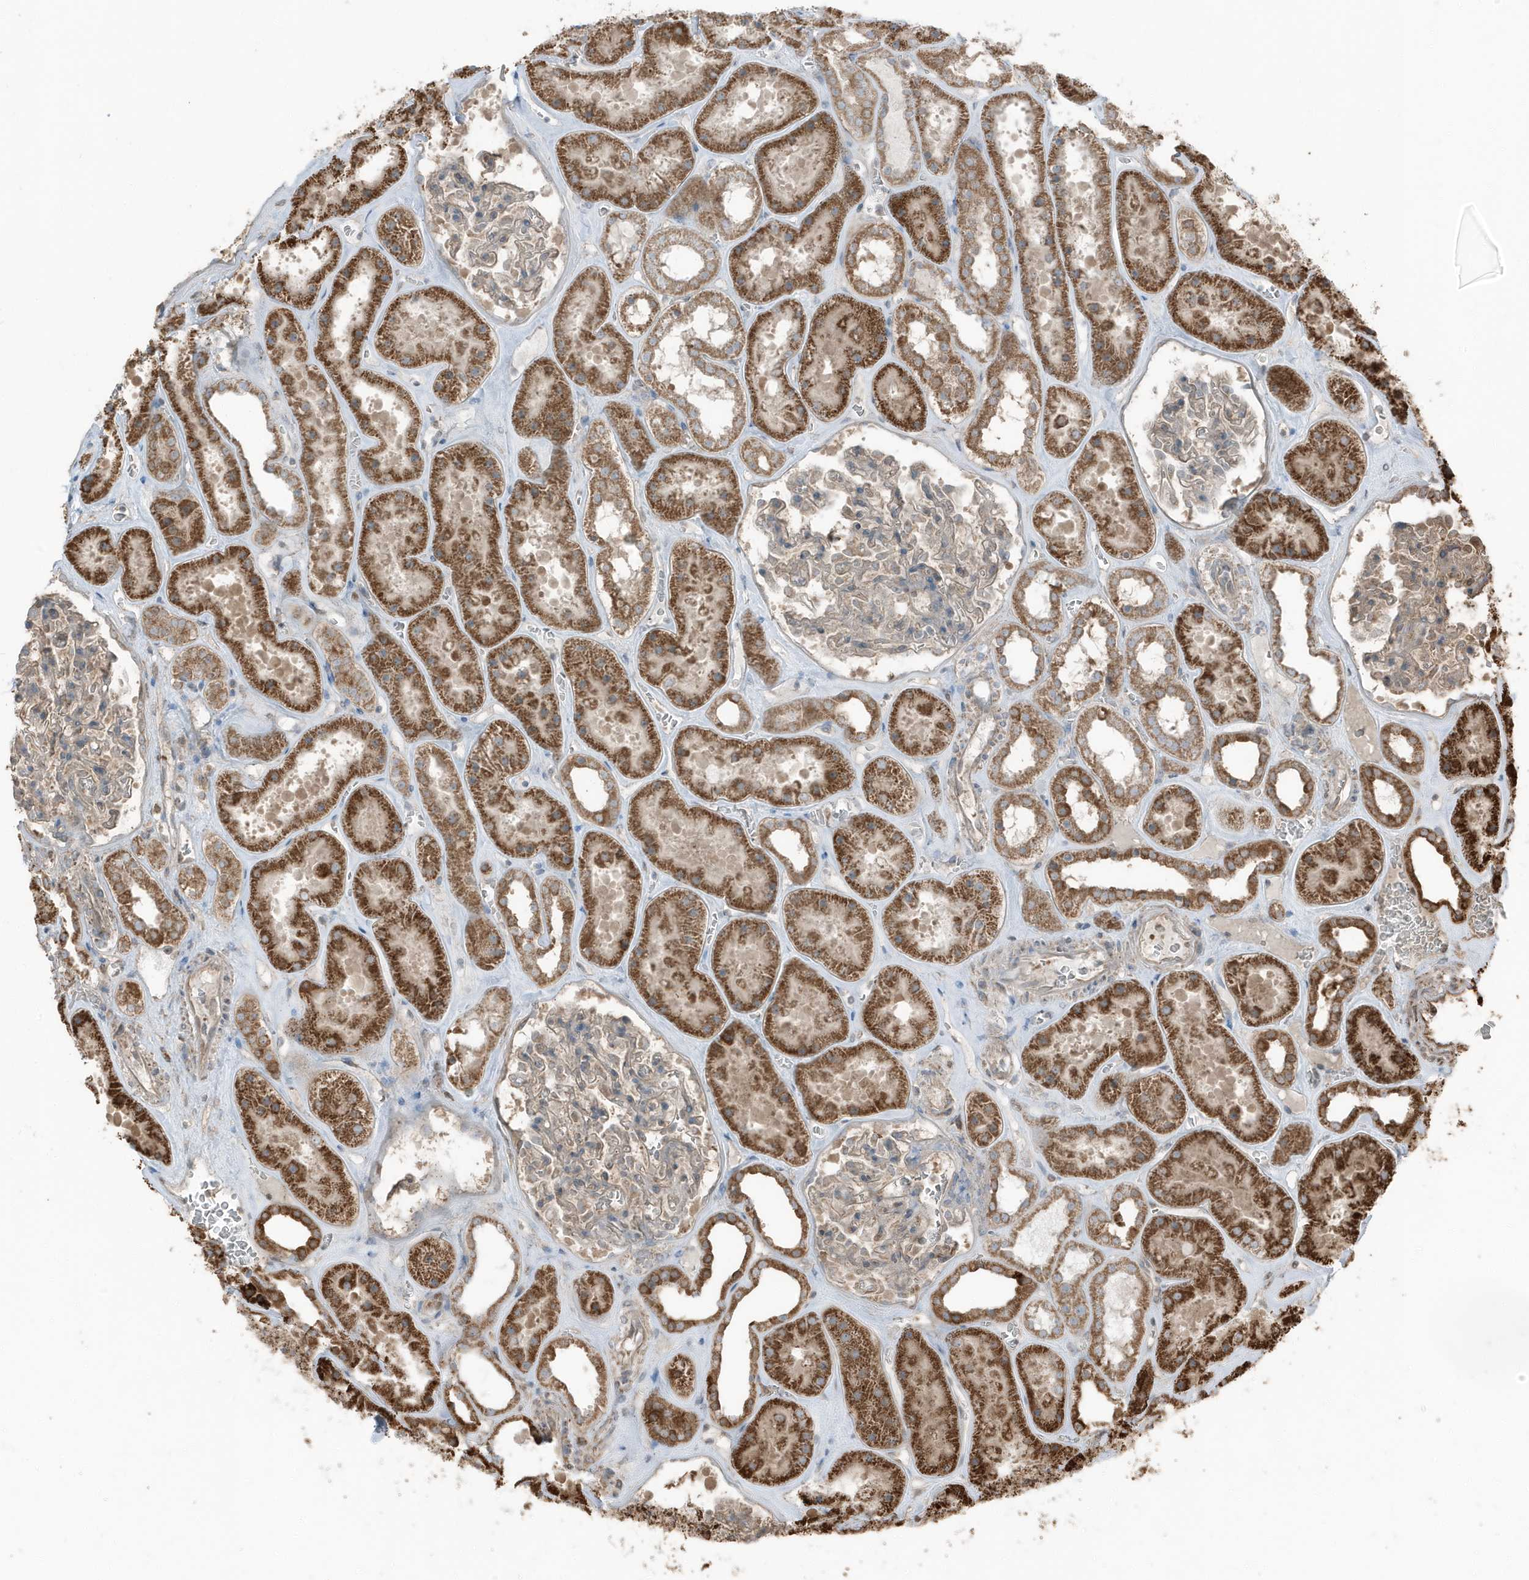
{"staining": {"intensity": "weak", "quantity": "25%-75%", "location": "cytoplasmic/membranous"}, "tissue": "kidney", "cell_type": "Cells in glomeruli", "image_type": "normal", "snomed": [{"axis": "morphology", "description": "Normal tissue, NOS"}, {"axis": "topography", "description": "Kidney"}], "caption": "Protein staining shows weak cytoplasmic/membranous positivity in approximately 25%-75% of cells in glomeruli in normal kidney. (DAB = brown stain, brightfield microscopy at high magnification).", "gene": "AZI2", "patient": {"sex": "female", "age": 41}}